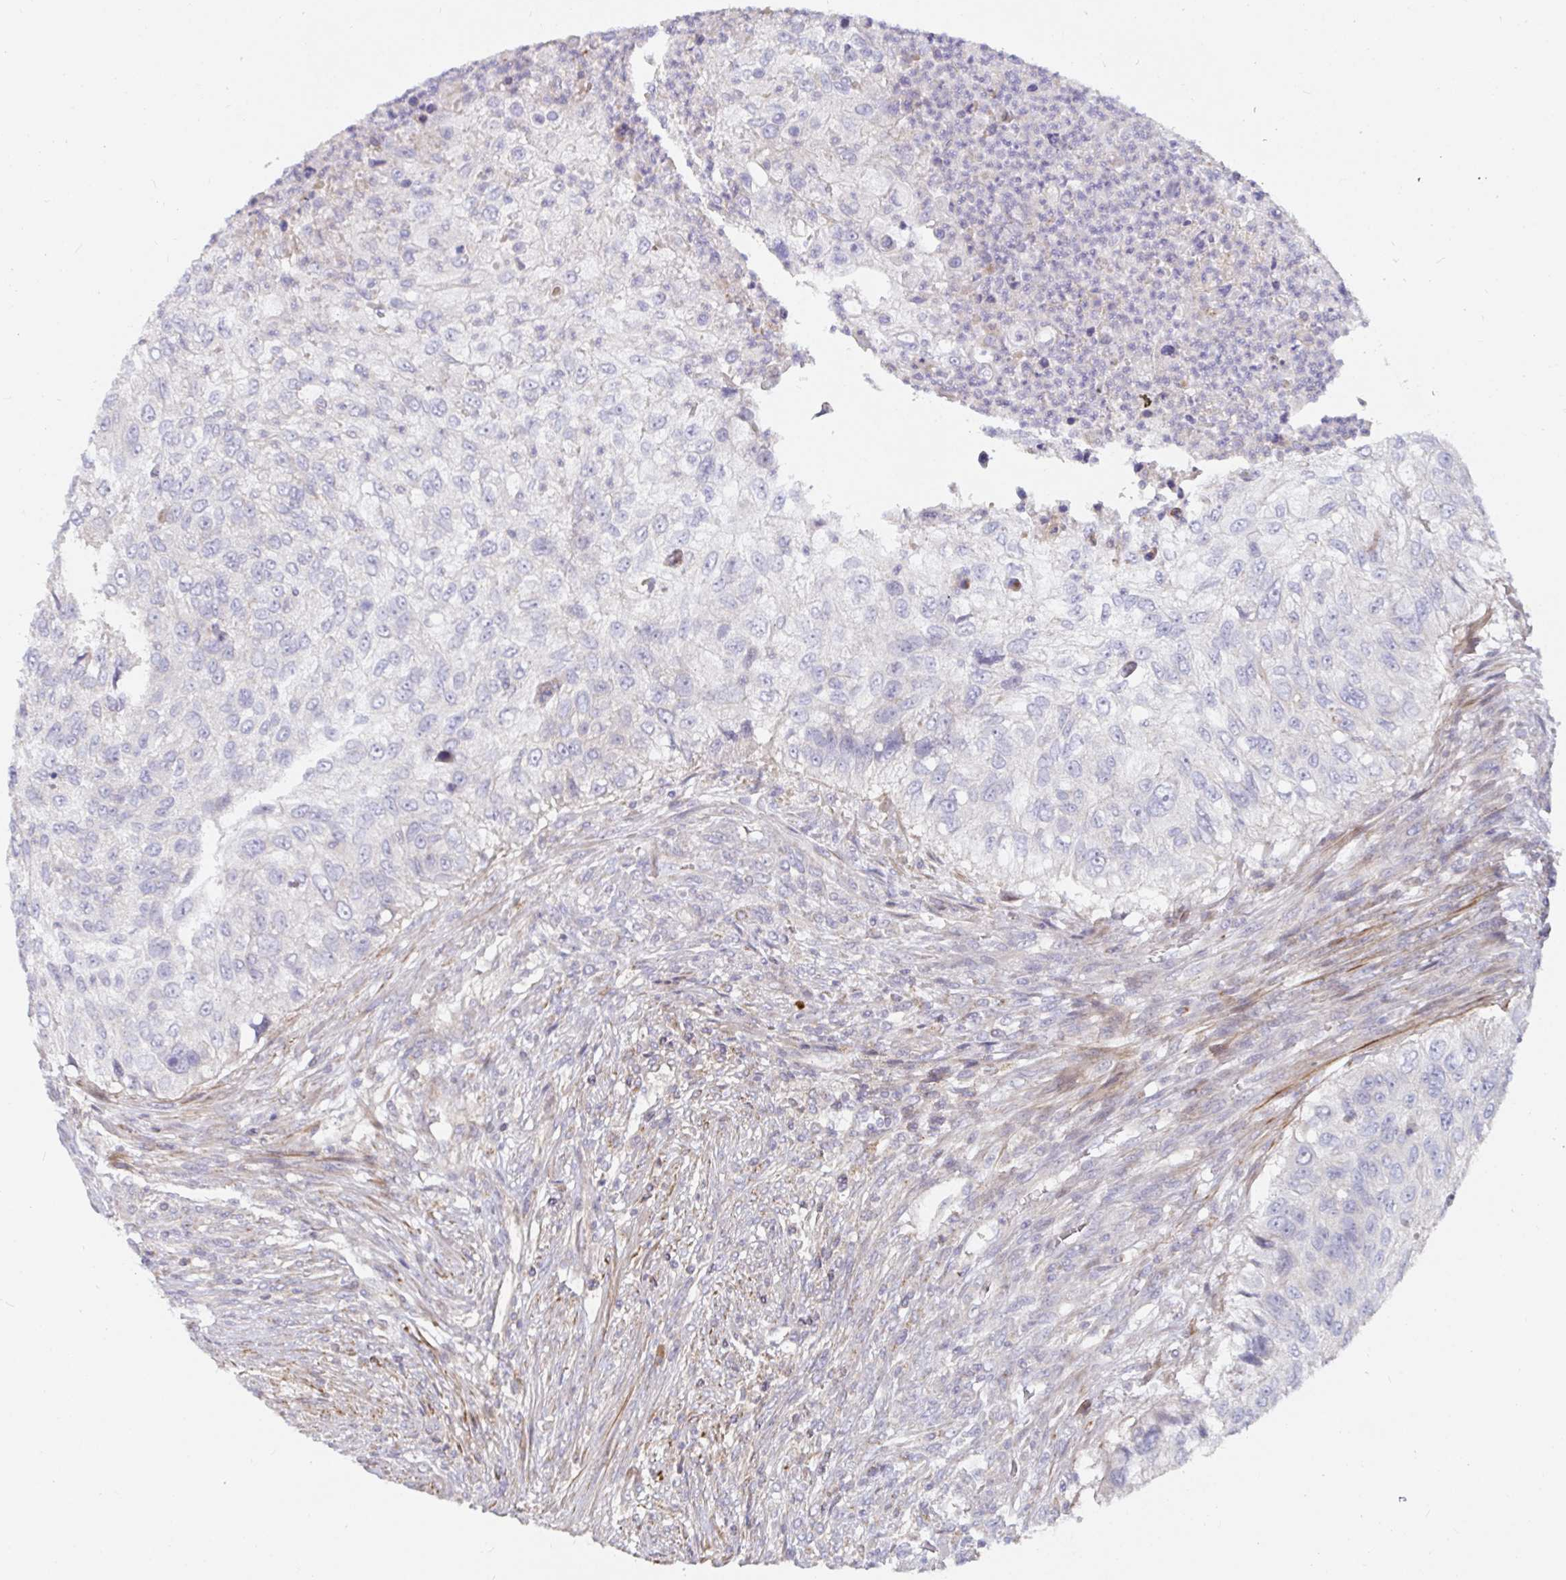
{"staining": {"intensity": "negative", "quantity": "none", "location": "none"}, "tissue": "urothelial cancer", "cell_type": "Tumor cells", "image_type": "cancer", "snomed": [{"axis": "morphology", "description": "Urothelial carcinoma, High grade"}, {"axis": "topography", "description": "Urinary bladder"}], "caption": "An image of human high-grade urothelial carcinoma is negative for staining in tumor cells.", "gene": "SSH2", "patient": {"sex": "female", "age": 60}}